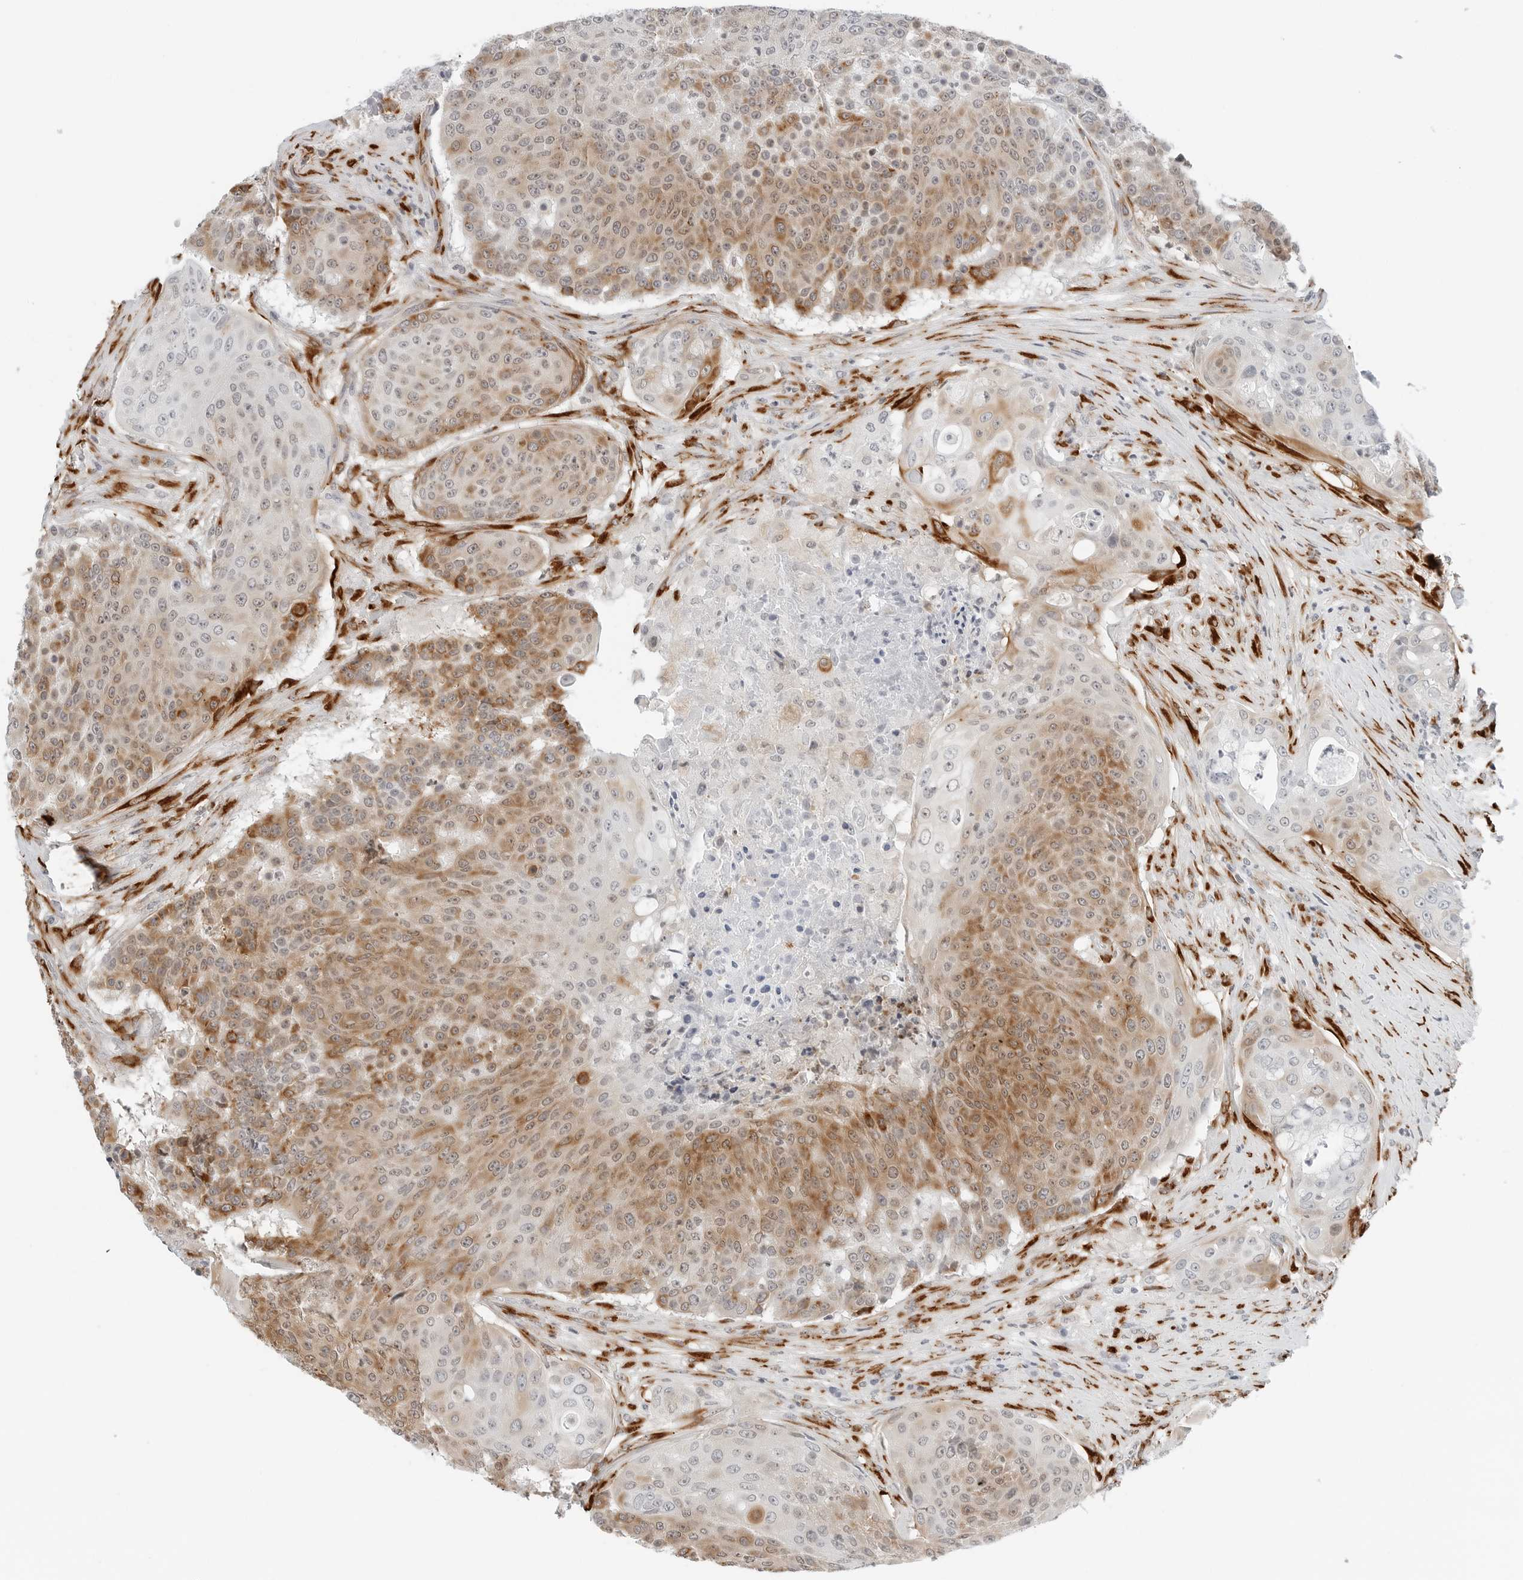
{"staining": {"intensity": "moderate", "quantity": "25%-75%", "location": "cytoplasmic/membranous,nuclear"}, "tissue": "urothelial cancer", "cell_type": "Tumor cells", "image_type": "cancer", "snomed": [{"axis": "morphology", "description": "Urothelial carcinoma, High grade"}, {"axis": "topography", "description": "Urinary bladder"}], "caption": "Urothelial cancer was stained to show a protein in brown. There is medium levels of moderate cytoplasmic/membranous and nuclear positivity in approximately 25%-75% of tumor cells. Immunohistochemistry stains the protein of interest in brown and the nuclei are stained blue.", "gene": "P4HA2", "patient": {"sex": "female", "age": 63}}